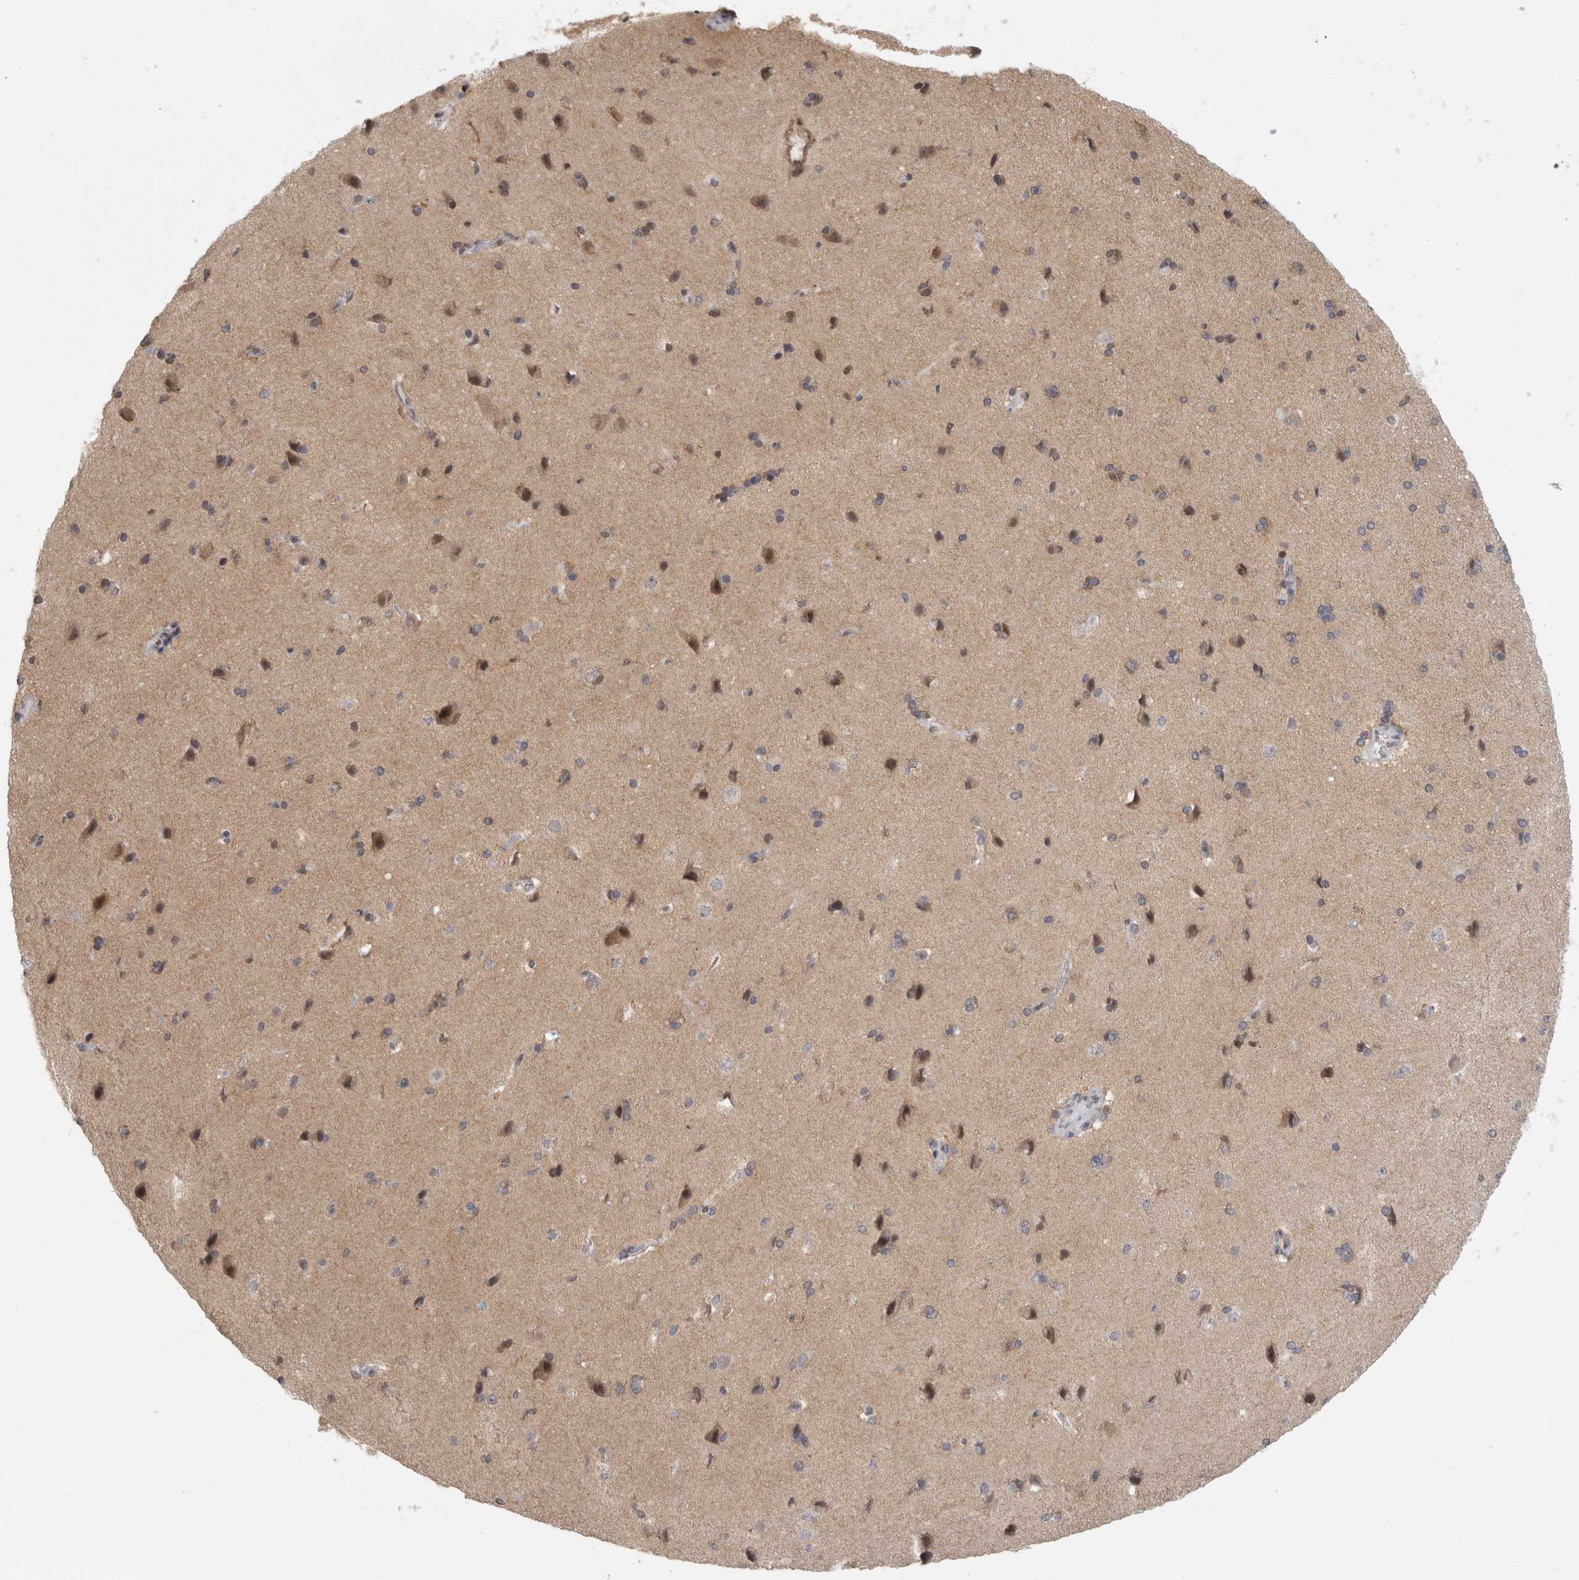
{"staining": {"intensity": "weak", "quantity": "25%-75%", "location": "cytoplasmic/membranous"}, "tissue": "cerebral cortex", "cell_type": "Endothelial cells", "image_type": "normal", "snomed": [{"axis": "morphology", "description": "Normal tissue, NOS"}, {"axis": "topography", "description": "Cerebral cortex"}], "caption": "Weak cytoplasmic/membranous positivity for a protein is appreciated in about 25%-75% of endothelial cells of normal cerebral cortex using immunohistochemistry.", "gene": "SRARP", "patient": {"sex": "male", "age": 62}}